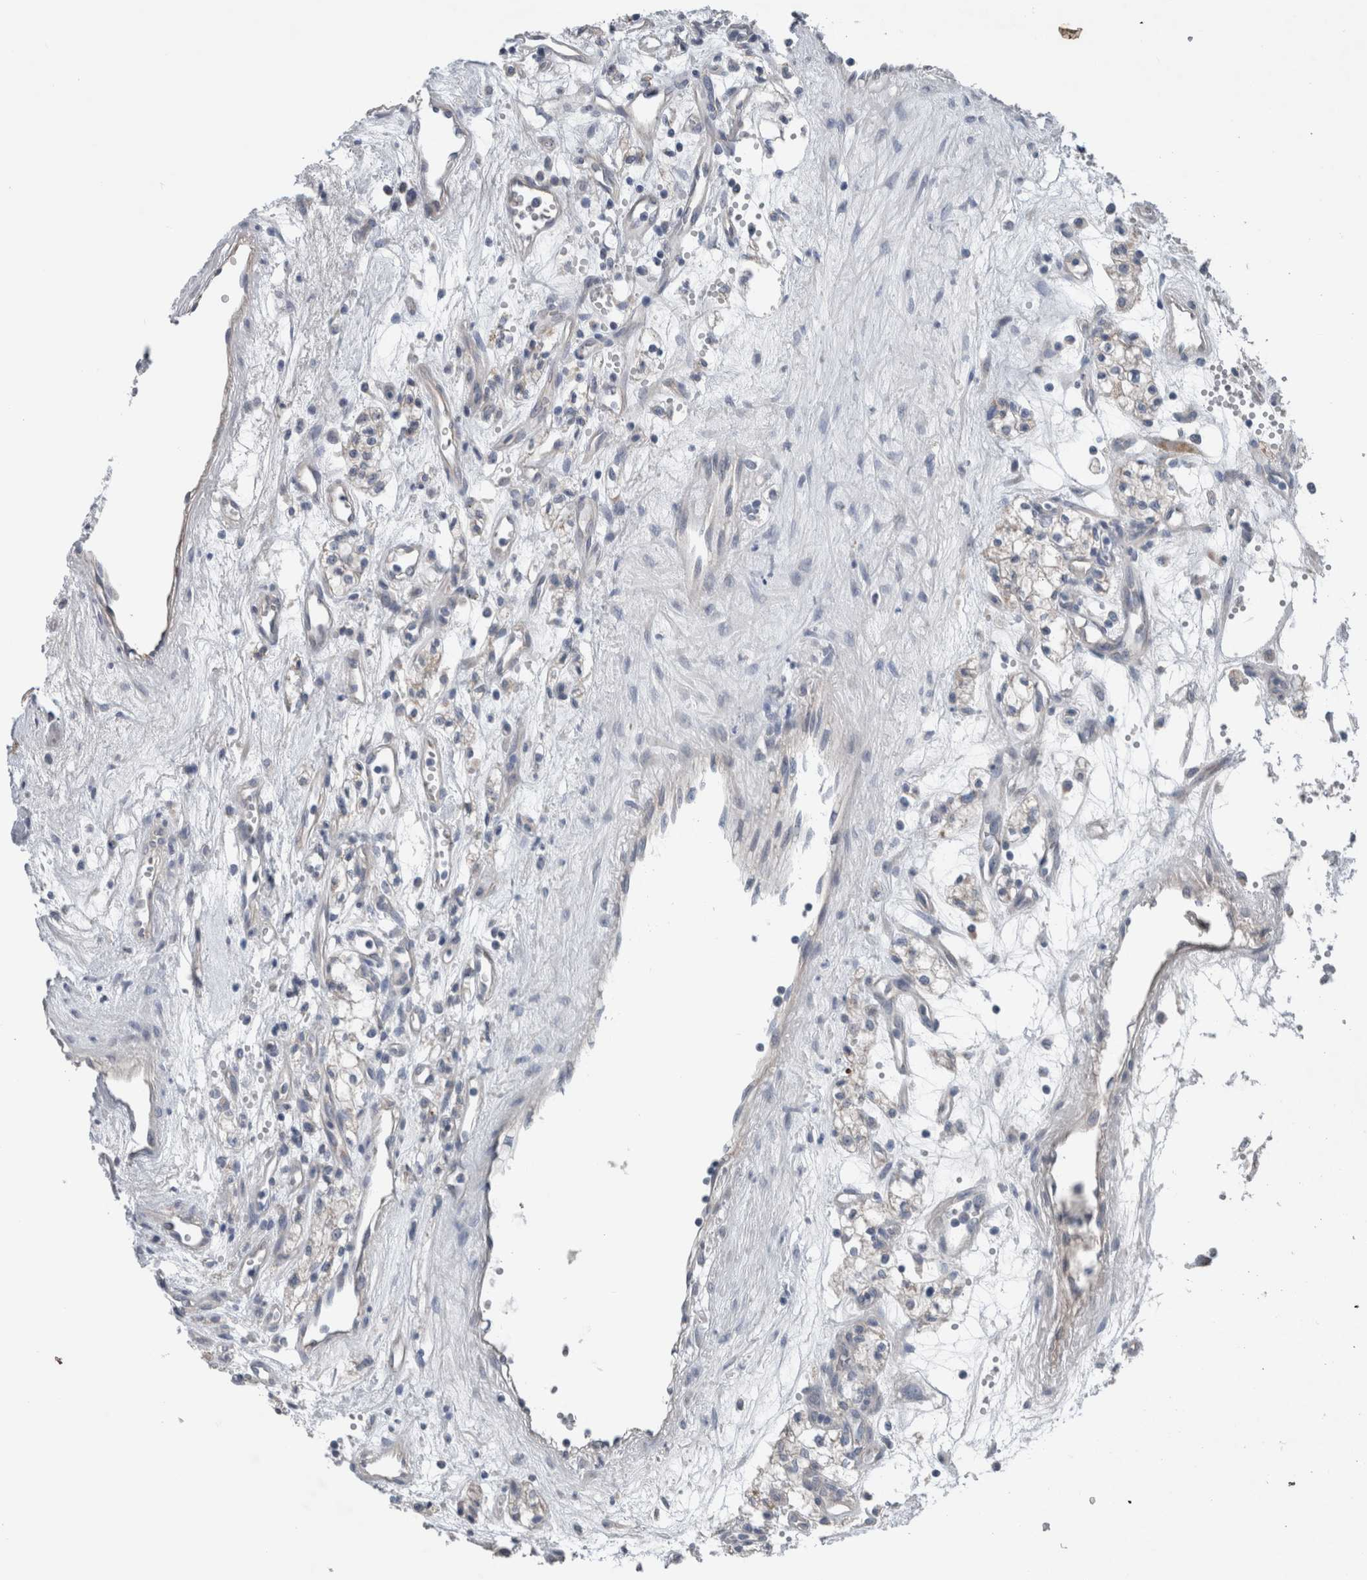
{"staining": {"intensity": "negative", "quantity": "none", "location": "none"}, "tissue": "renal cancer", "cell_type": "Tumor cells", "image_type": "cancer", "snomed": [{"axis": "morphology", "description": "Adenocarcinoma, NOS"}, {"axis": "topography", "description": "Kidney"}], "caption": "Immunohistochemistry micrograph of neoplastic tissue: human renal cancer (adenocarcinoma) stained with DAB demonstrates no significant protein staining in tumor cells. Nuclei are stained in blue.", "gene": "CRNN", "patient": {"sex": "male", "age": 59}}